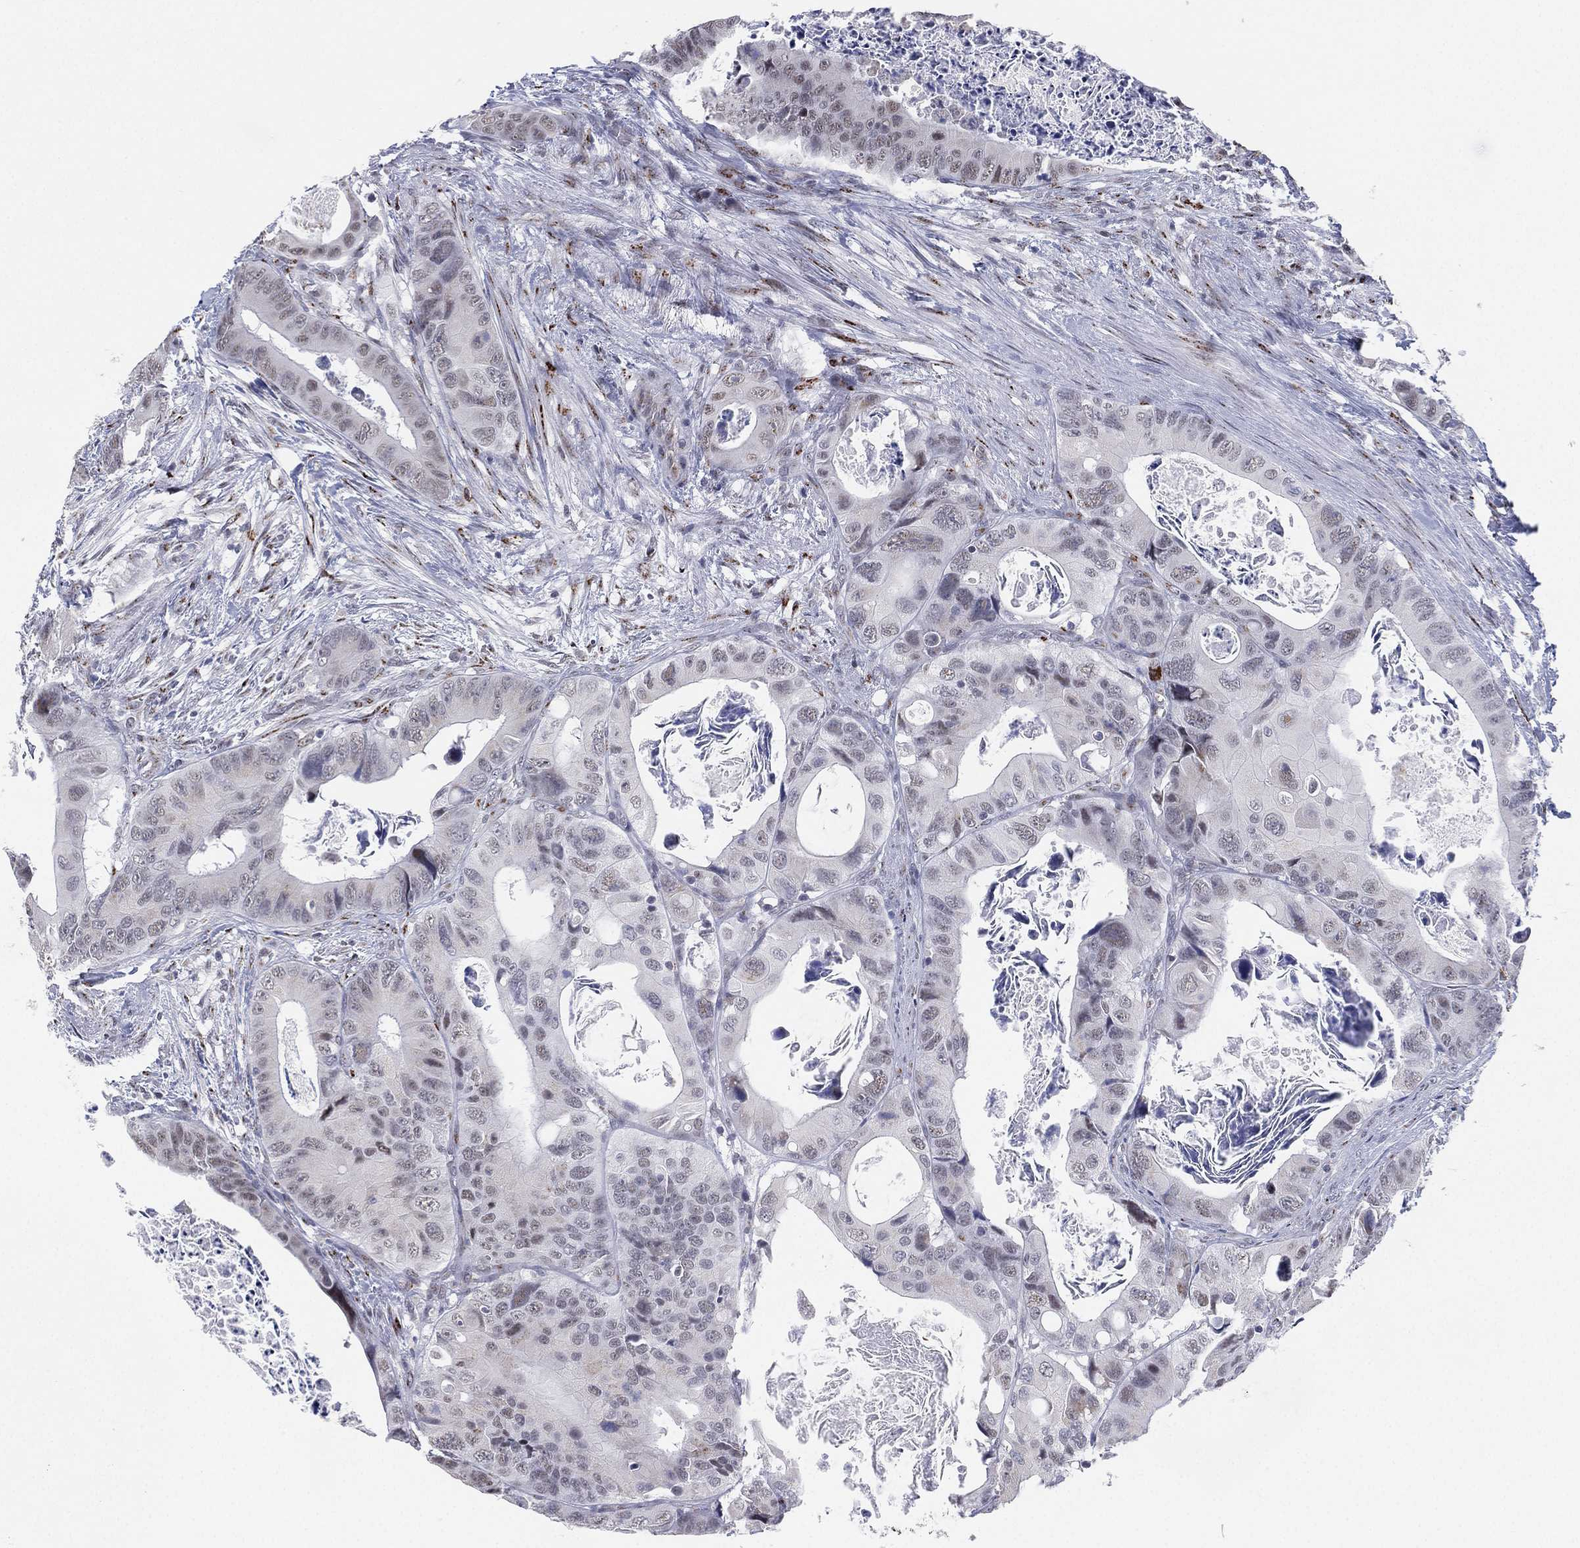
{"staining": {"intensity": "negative", "quantity": "none", "location": "none"}, "tissue": "colorectal cancer", "cell_type": "Tumor cells", "image_type": "cancer", "snomed": [{"axis": "morphology", "description": "Adenocarcinoma, NOS"}, {"axis": "topography", "description": "Rectum"}], "caption": "IHC image of human colorectal cancer stained for a protein (brown), which shows no positivity in tumor cells.", "gene": "CD177", "patient": {"sex": "male", "age": 64}}